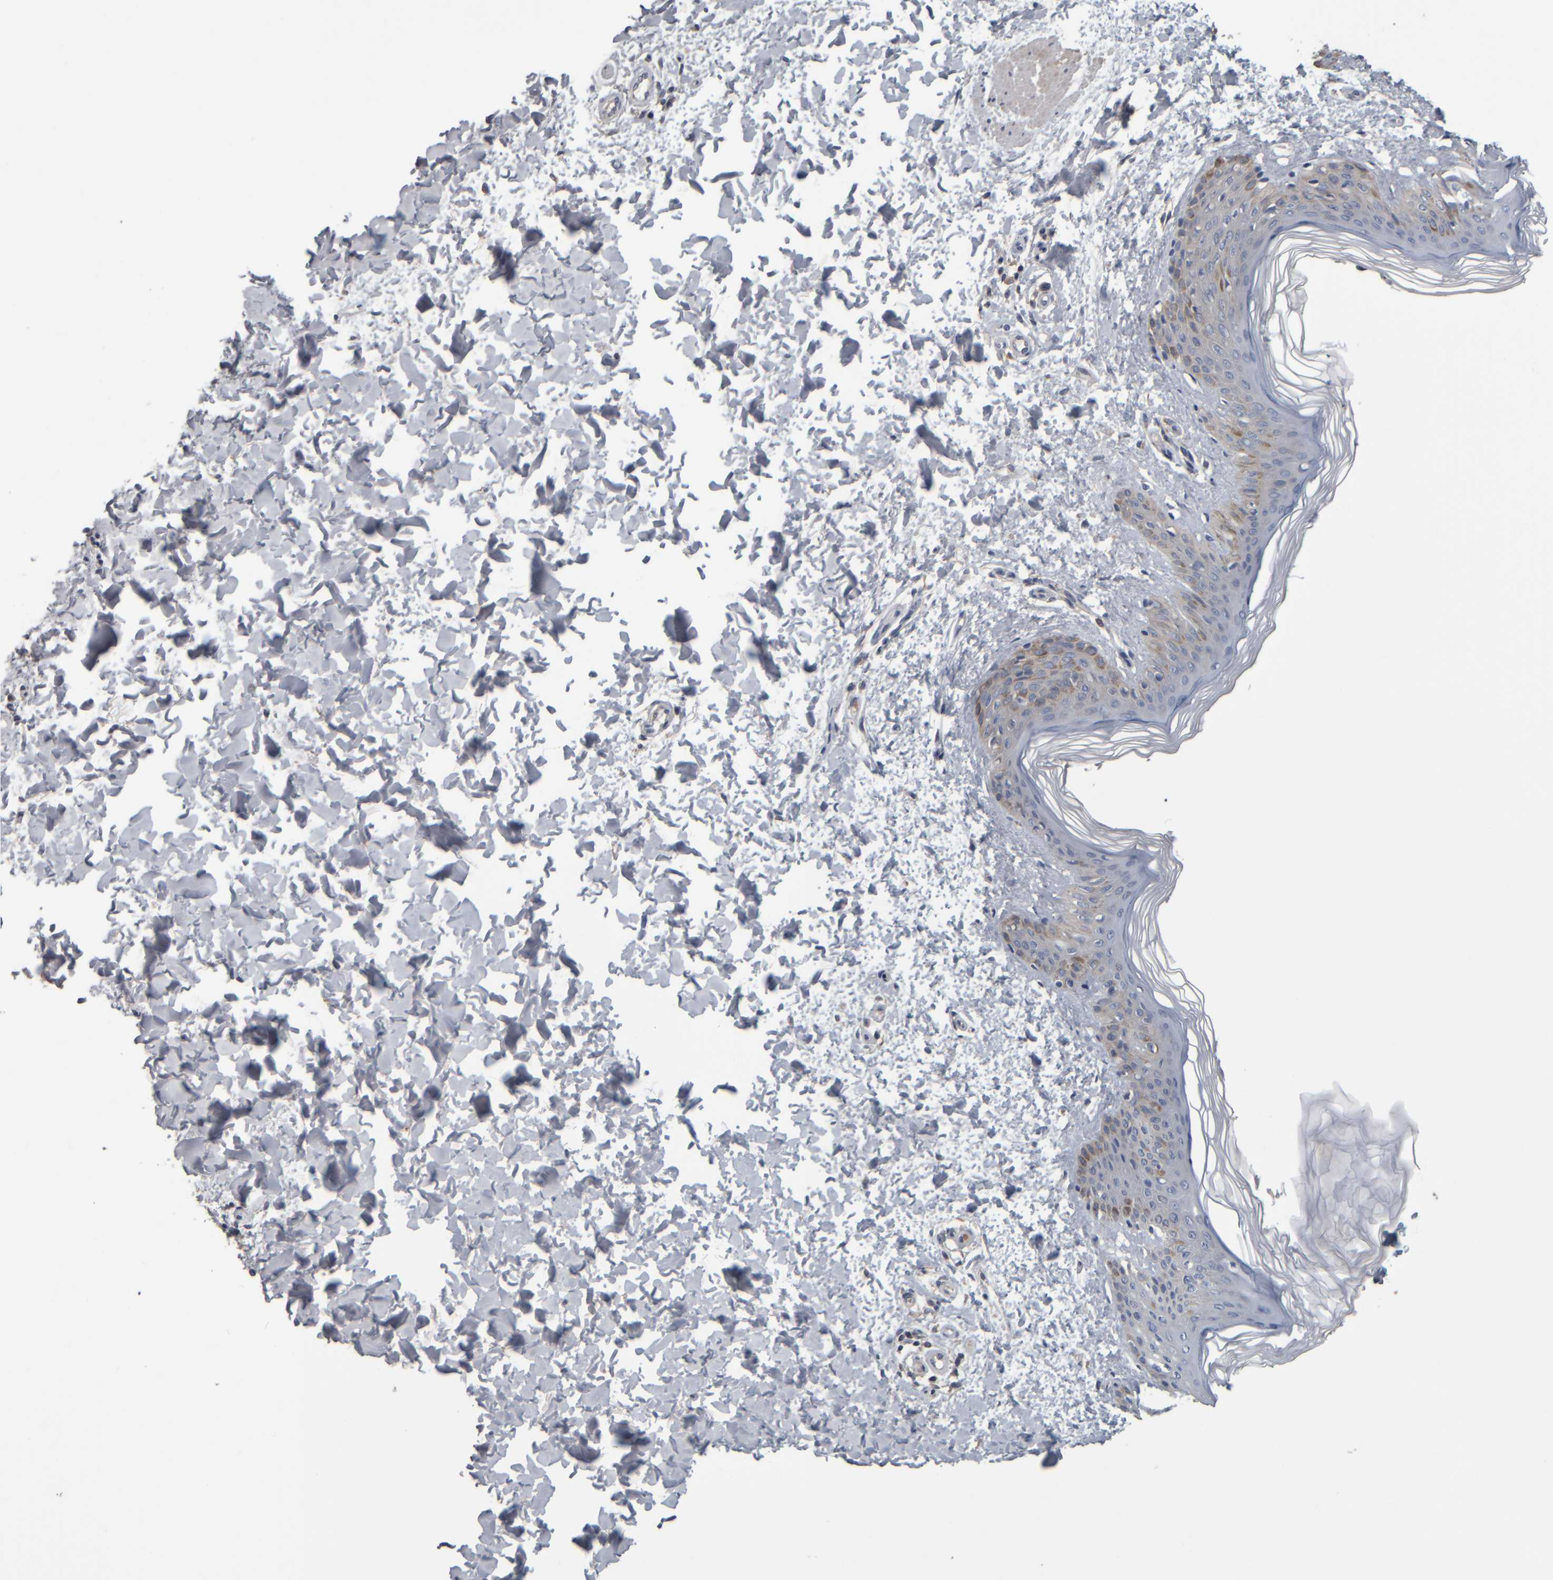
{"staining": {"intensity": "negative", "quantity": "none", "location": "none"}, "tissue": "skin", "cell_type": "Fibroblasts", "image_type": "normal", "snomed": [{"axis": "morphology", "description": "Normal tissue, NOS"}, {"axis": "morphology", "description": "Neoplasm, benign, NOS"}, {"axis": "topography", "description": "Skin"}, {"axis": "topography", "description": "Soft tissue"}], "caption": "This is a micrograph of immunohistochemistry (IHC) staining of benign skin, which shows no expression in fibroblasts. (DAB (3,3'-diaminobenzidine) immunohistochemistry, high magnification).", "gene": "CAVIN4", "patient": {"sex": "male", "age": 26}}